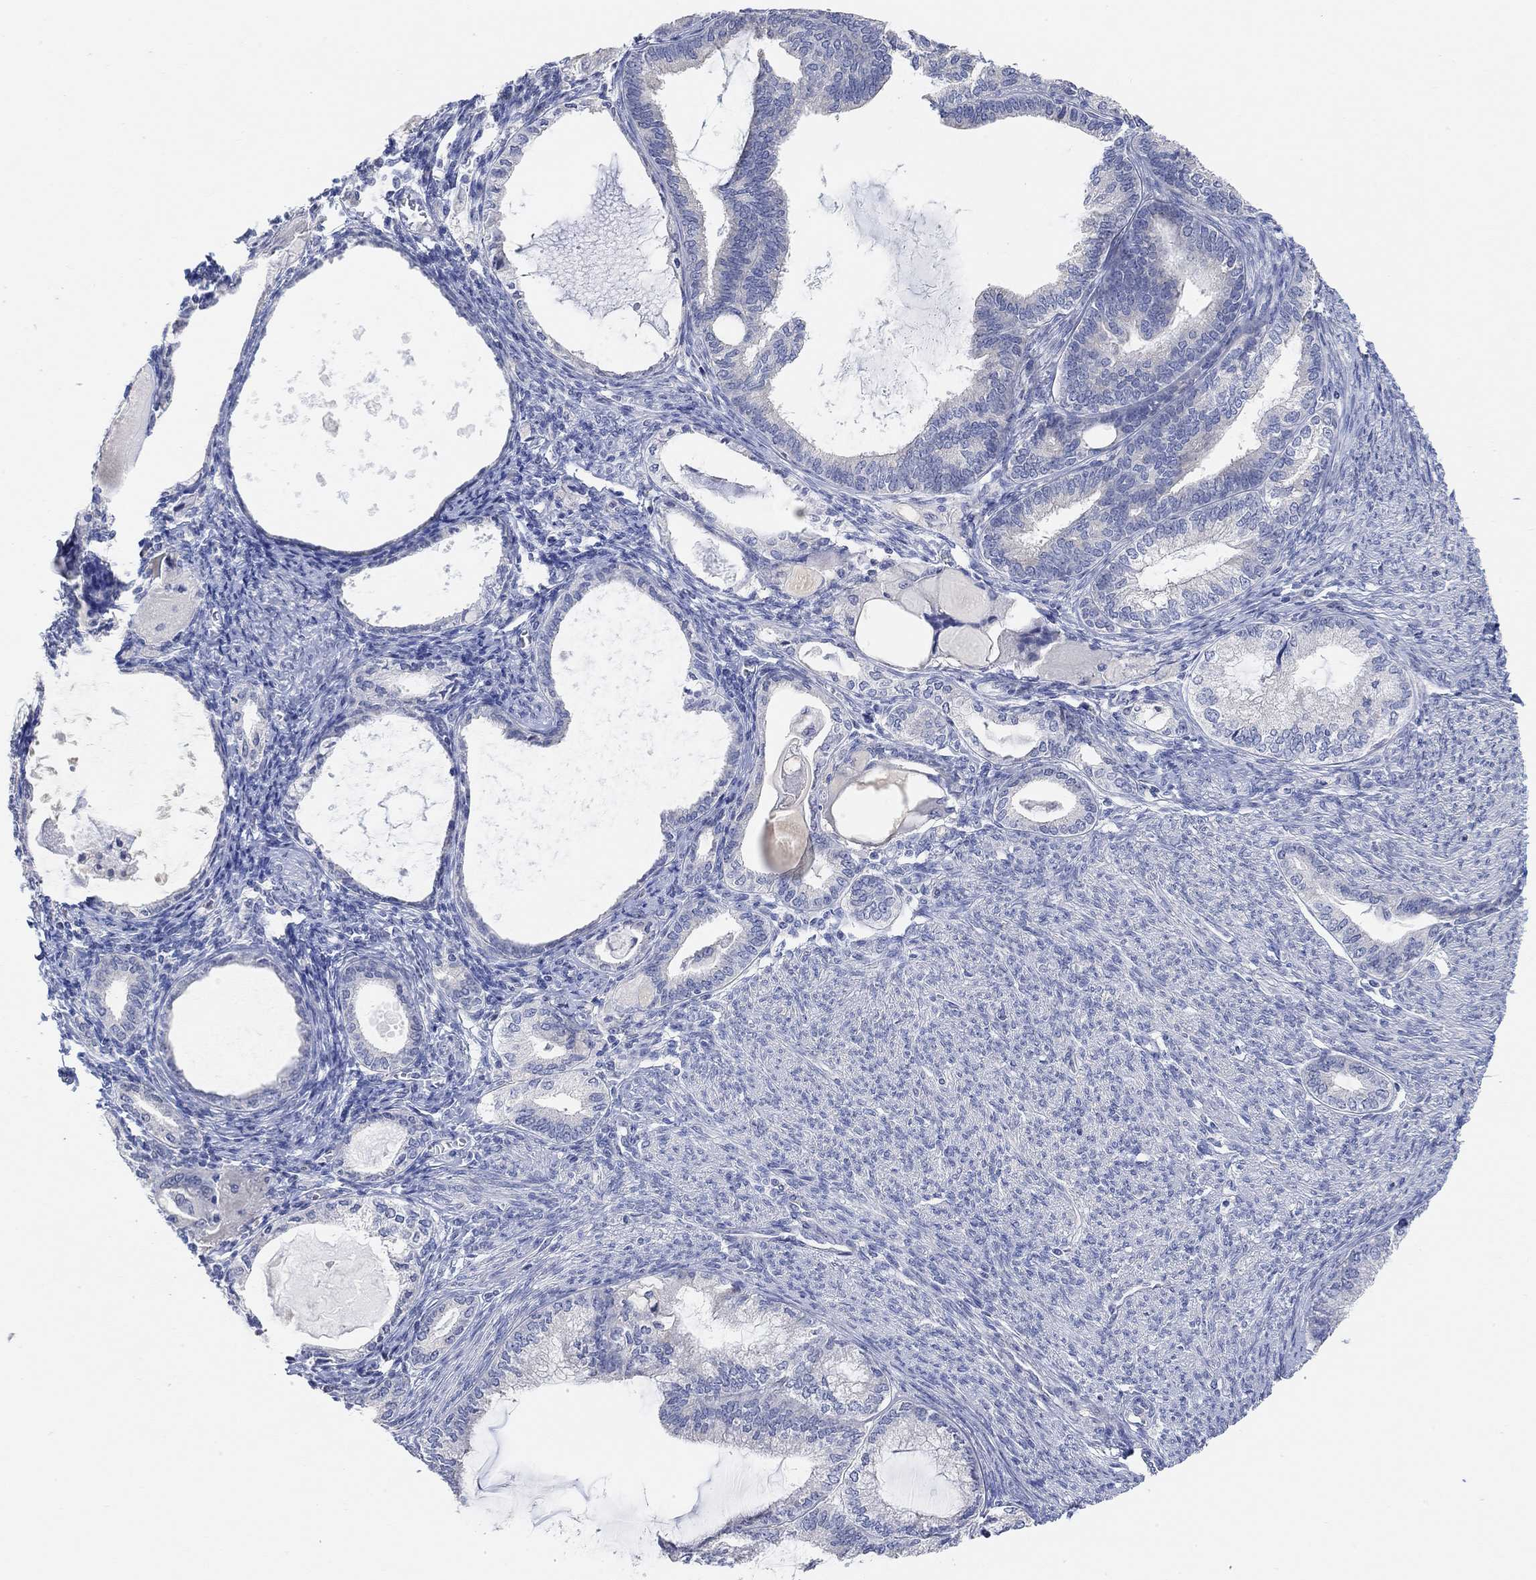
{"staining": {"intensity": "negative", "quantity": "none", "location": "none"}, "tissue": "endometrial cancer", "cell_type": "Tumor cells", "image_type": "cancer", "snomed": [{"axis": "morphology", "description": "Adenocarcinoma, NOS"}, {"axis": "topography", "description": "Endometrium"}], "caption": "A micrograph of adenocarcinoma (endometrial) stained for a protein demonstrates no brown staining in tumor cells.", "gene": "NLRP14", "patient": {"sex": "female", "age": 86}}